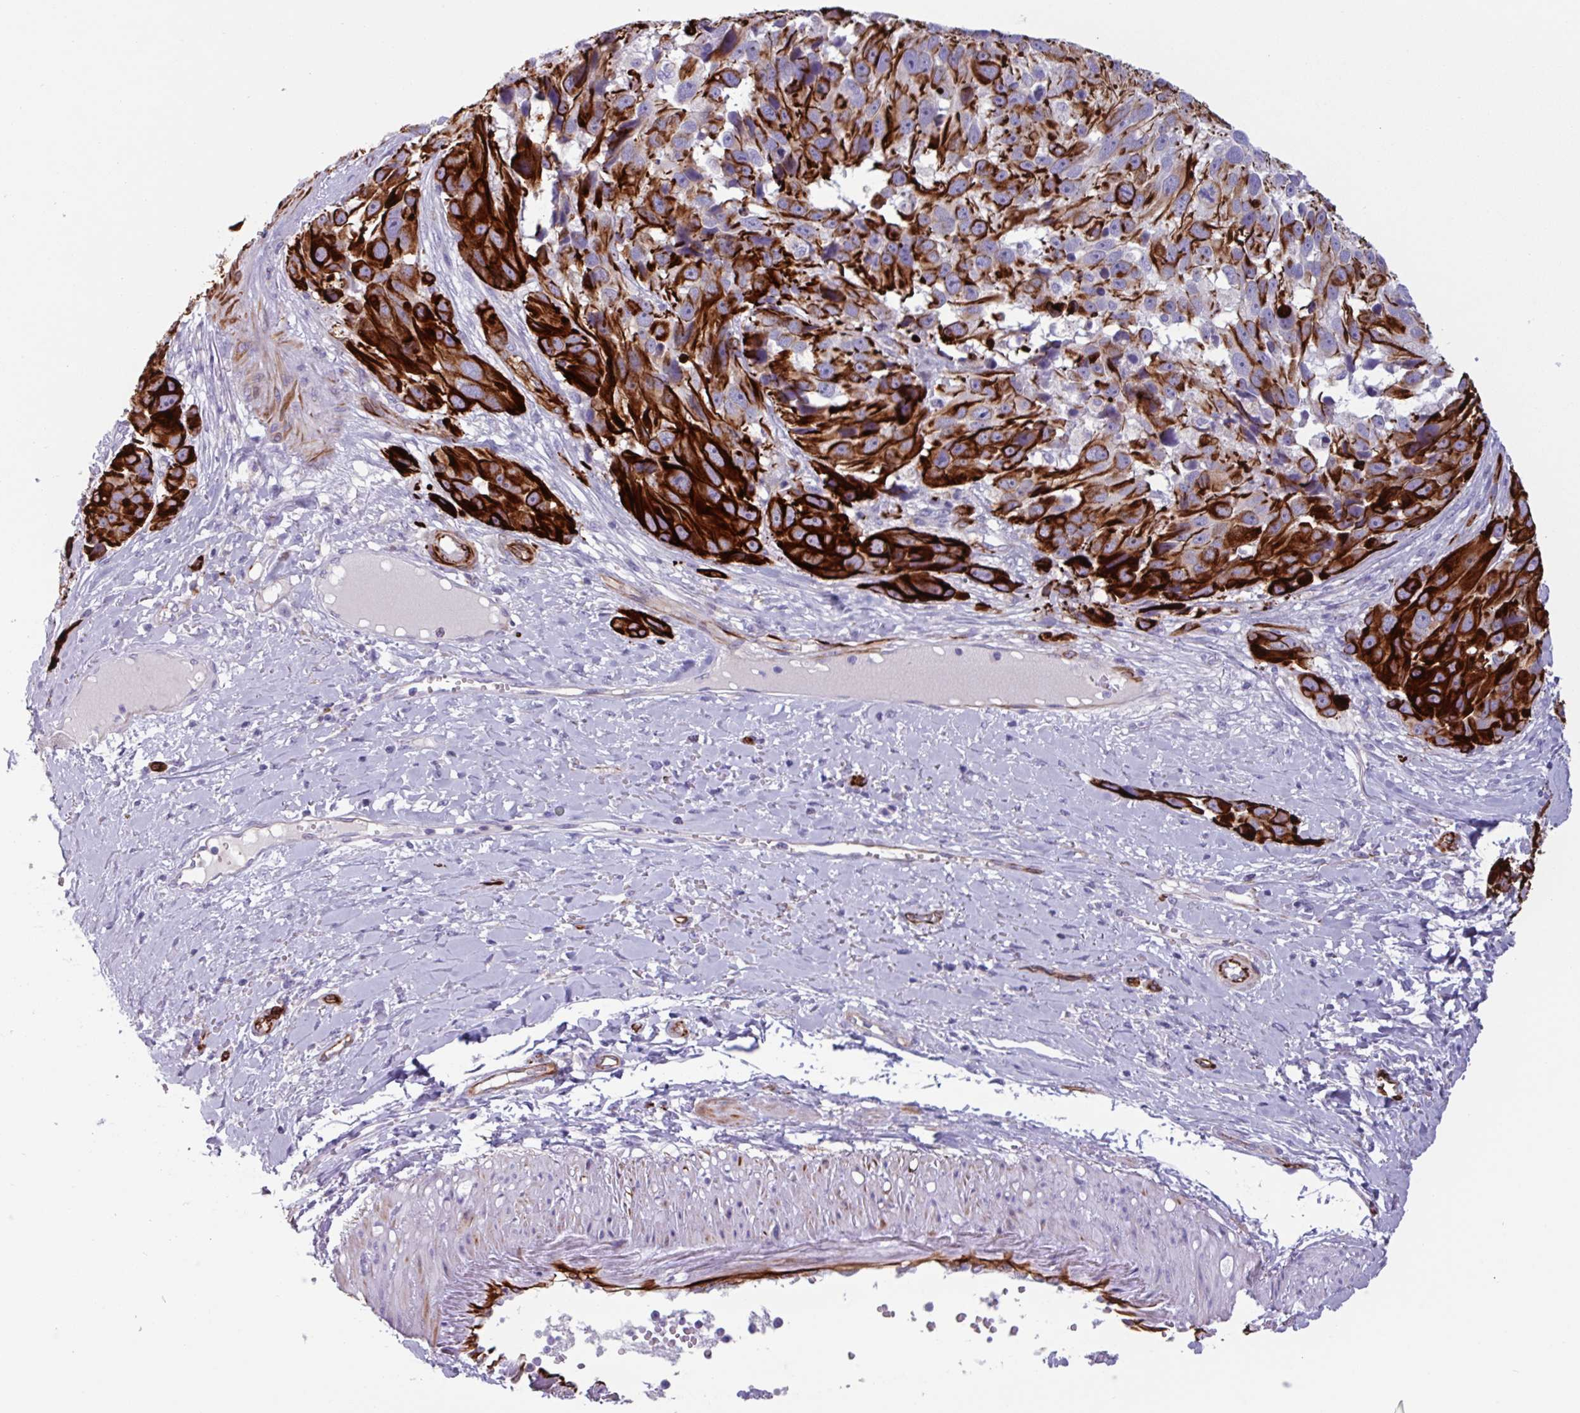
{"staining": {"intensity": "strong", "quantity": ">75%", "location": "cytoplasmic/membranous"}, "tissue": "melanoma", "cell_type": "Tumor cells", "image_type": "cancer", "snomed": [{"axis": "morphology", "description": "Malignant melanoma, NOS"}, {"axis": "topography", "description": "Skin"}], "caption": "Protein staining of malignant melanoma tissue exhibits strong cytoplasmic/membranous positivity in about >75% of tumor cells.", "gene": "BTD", "patient": {"sex": "male", "age": 84}}